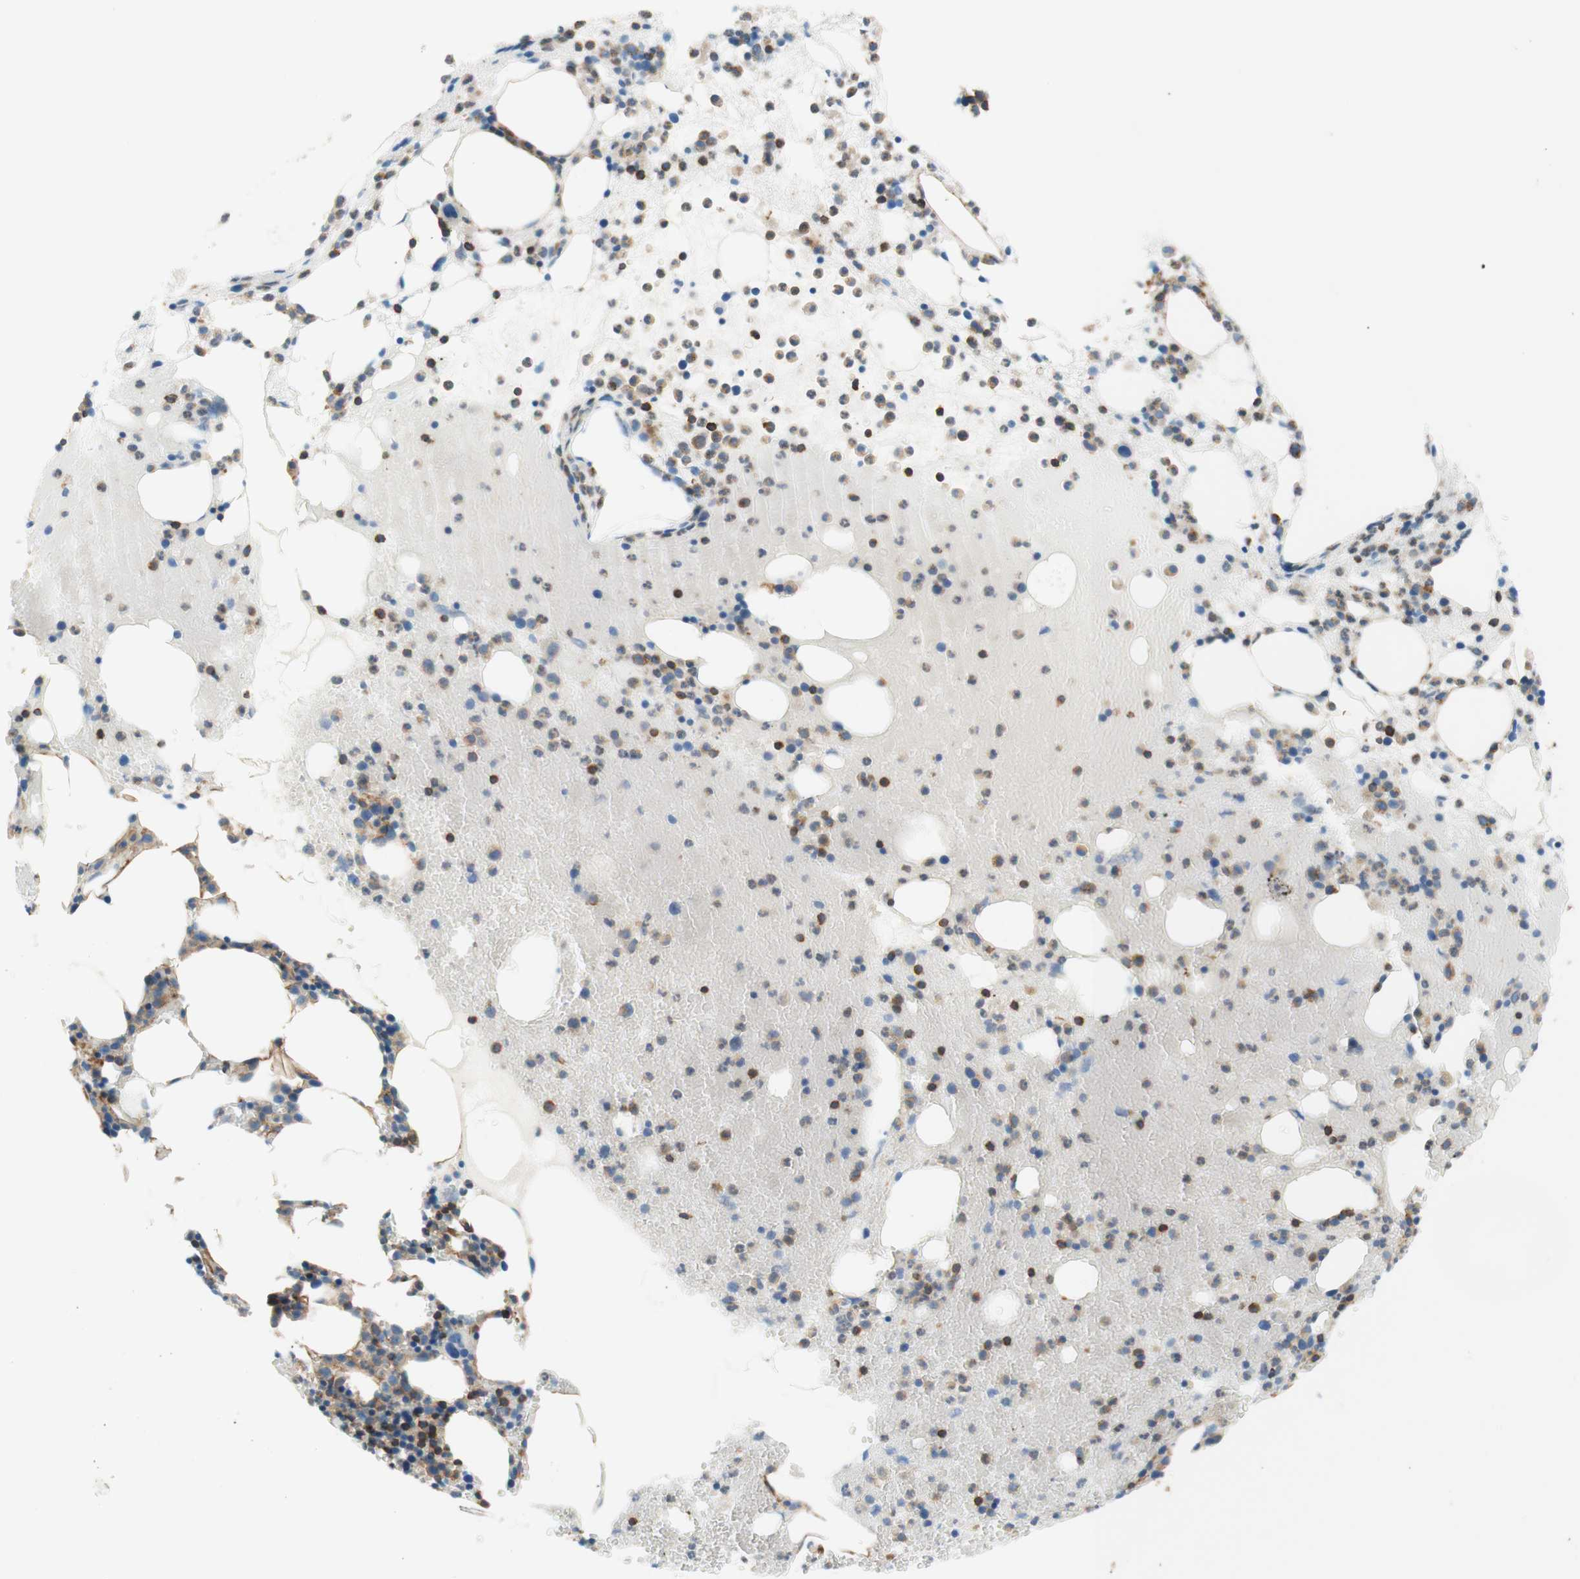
{"staining": {"intensity": "strong", "quantity": "25%-75%", "location": "cytoplasmic/membranous"}, "tissue": "bone marrow", "cell_type": "Hematopoietic cells", "image_type": "normal", "snomed": [{"axis": "morphology", "description": "Normal tissue, NOS"}, {"axis": "morphology", "description": "Inflammation, NOS"}, {"axis": "topography", "description": "Bone marrow"}], "caption": "Immunohistochemical staining of benign human bone marrow exhibits high levels of strong cytoplasmic/membranous staining in about 25%-75% of hematopoietic cells.", "gene": "VPS26A", "patient": {"sex": "female", "age": 79}}